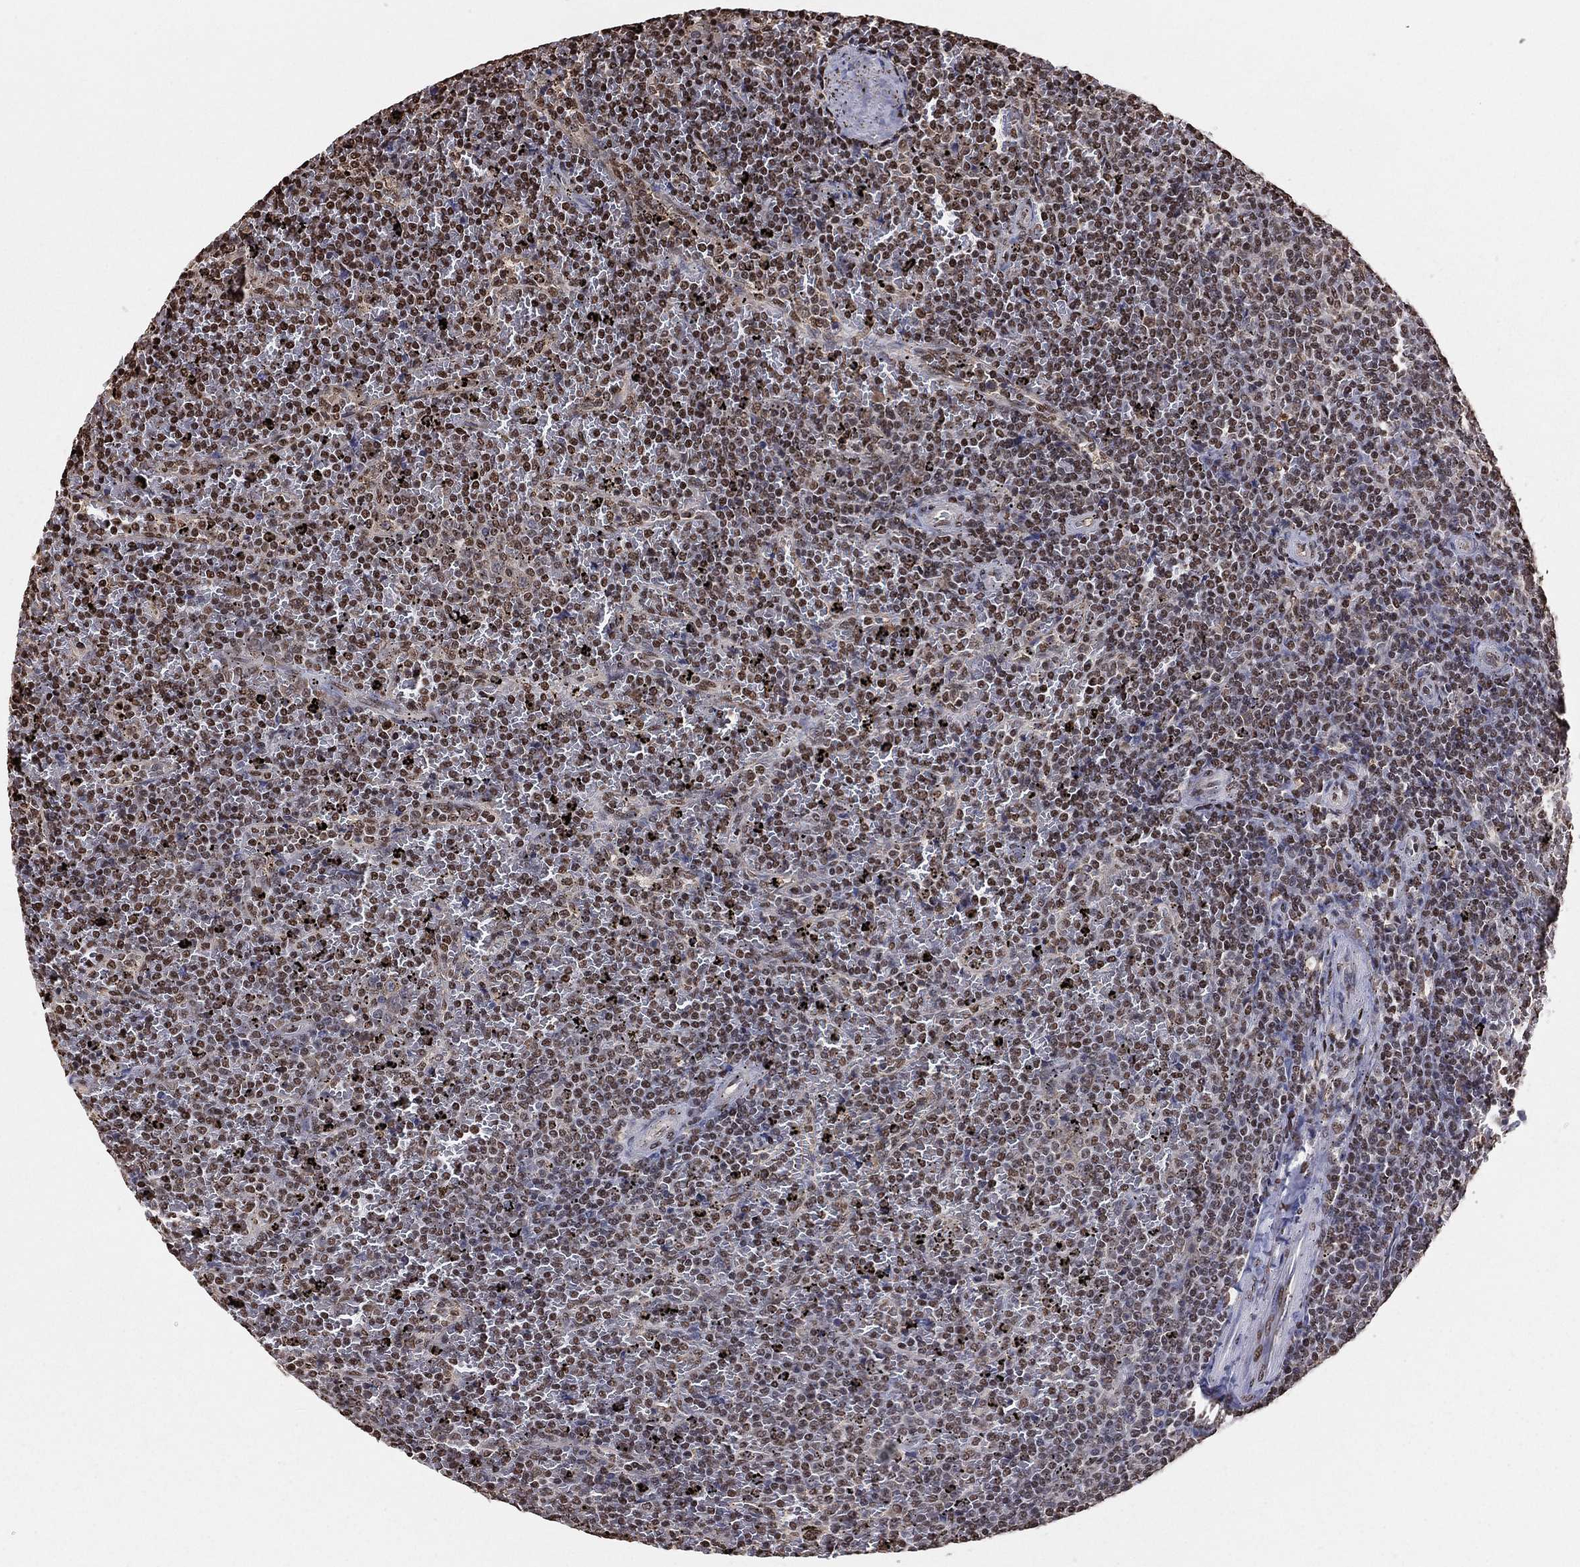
{"staining": {"intensity": "moderate", "quantity": "25%-75%", "location": "nuclear"}, "tissue": "lymphoma", "cell_type": "Tumor cells", "image_type": "cancer", "snomed": [{"axis": "morphology", "description": "Malignant lymphoma, non-Hodgkin's type, Low grade"}, {"axis": "topography", "description": "Spleen"}], "caption": "A brown stain shows moderate nuclear positivity of a protein in lymphoma tumor cells.", "gene": "GAPDH", "patient": {"sex": "female", "age": 77}}